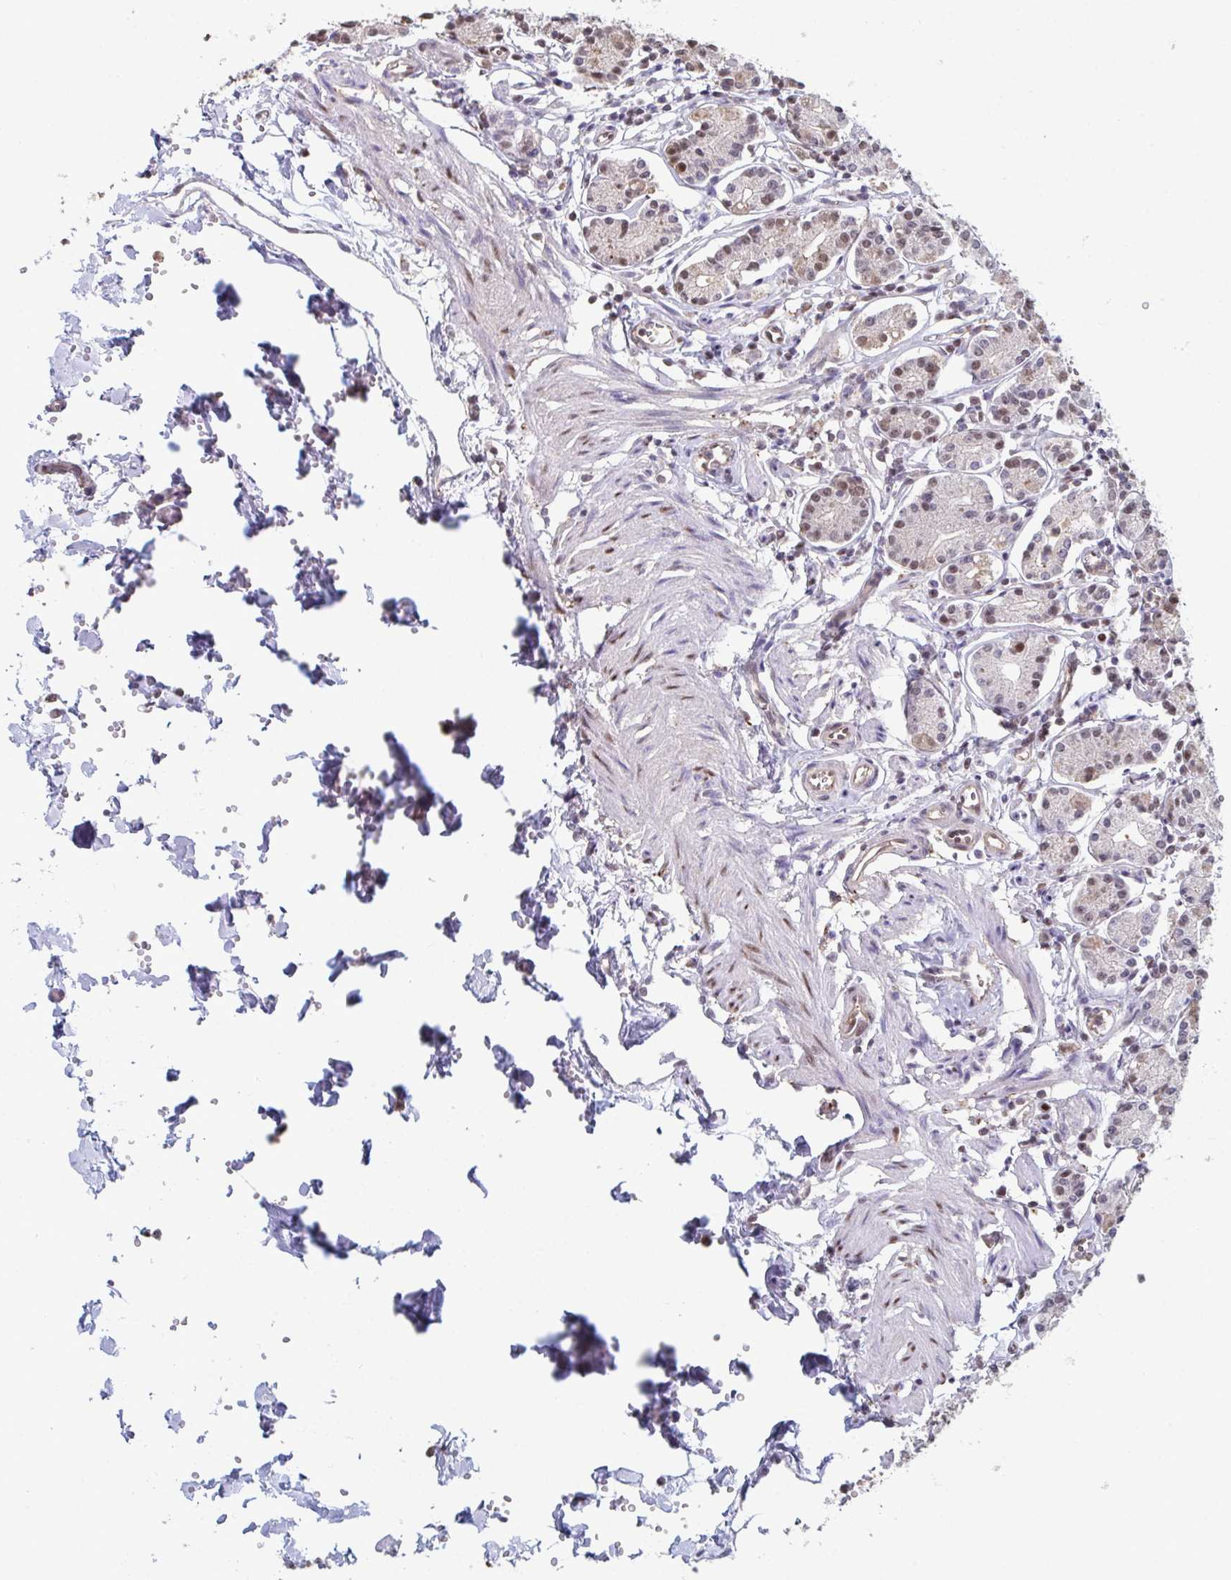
{"staining": {"intensity": "moderate", "quantity": "25%-75%", "location": "nuclear"}, "tissue": "stomach", "cell_type": "Glandular cells", "image_type": "normal", "snomed": [{"axis": "morphology", "description": "Normal tissue, NOS"}, {"axis": "topography", "description": "Stomach"}], "caption": "Brown immunohistochemical staining in benign stomach demonstrates moderate nuclear positivity in approximately 25%-75% of glandular cells.", "gene": "ACD", "patient": {"sex": "female", "age": 62}}